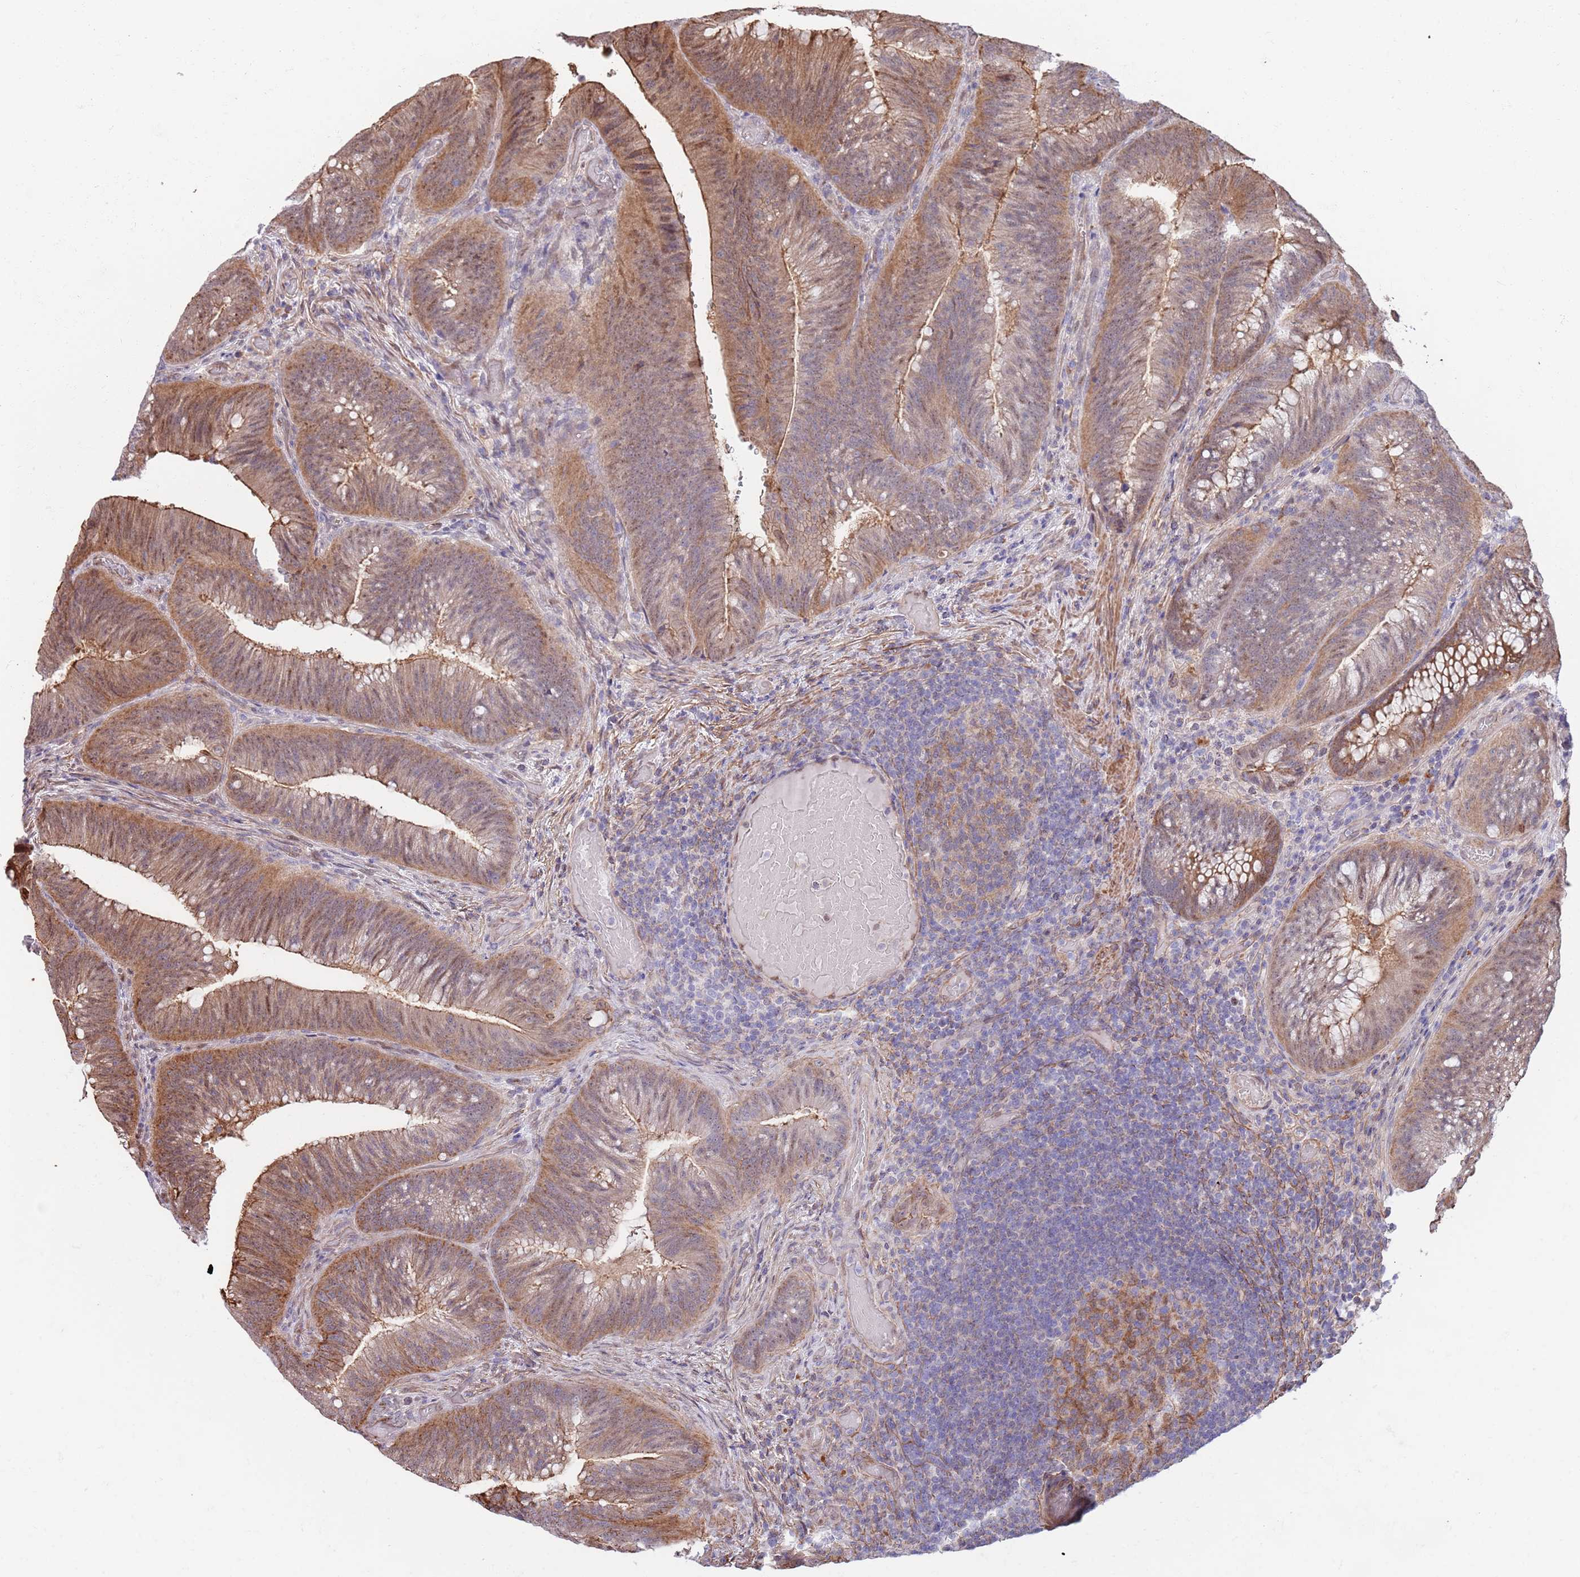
{"staining": {"intensity": "moderate", "quantity": ">75%", "location": "cytoplasmic/membranous"}, "tissue": "colorectal cancer", "cell_type": "Tumor cells", "image_type": "cancer", "snomed": [{"axis": "morphology", "description": "Adenocarcinoma, NOS"}, {"axis": "topography", "description": "Colon"}], "caption": "Immunohistochemical staining of human colorectal cancer (adenocarcinoma) displays moderate cytoplasmic/membranous protein staining in about >75% of tumor cells. (Stains: DAB in brown, nuclei in blue, Microscopy: brightfield microscopy at high magnification).", "gene": "BPNT1", "patient": {"sex": "female", "age": 43}}